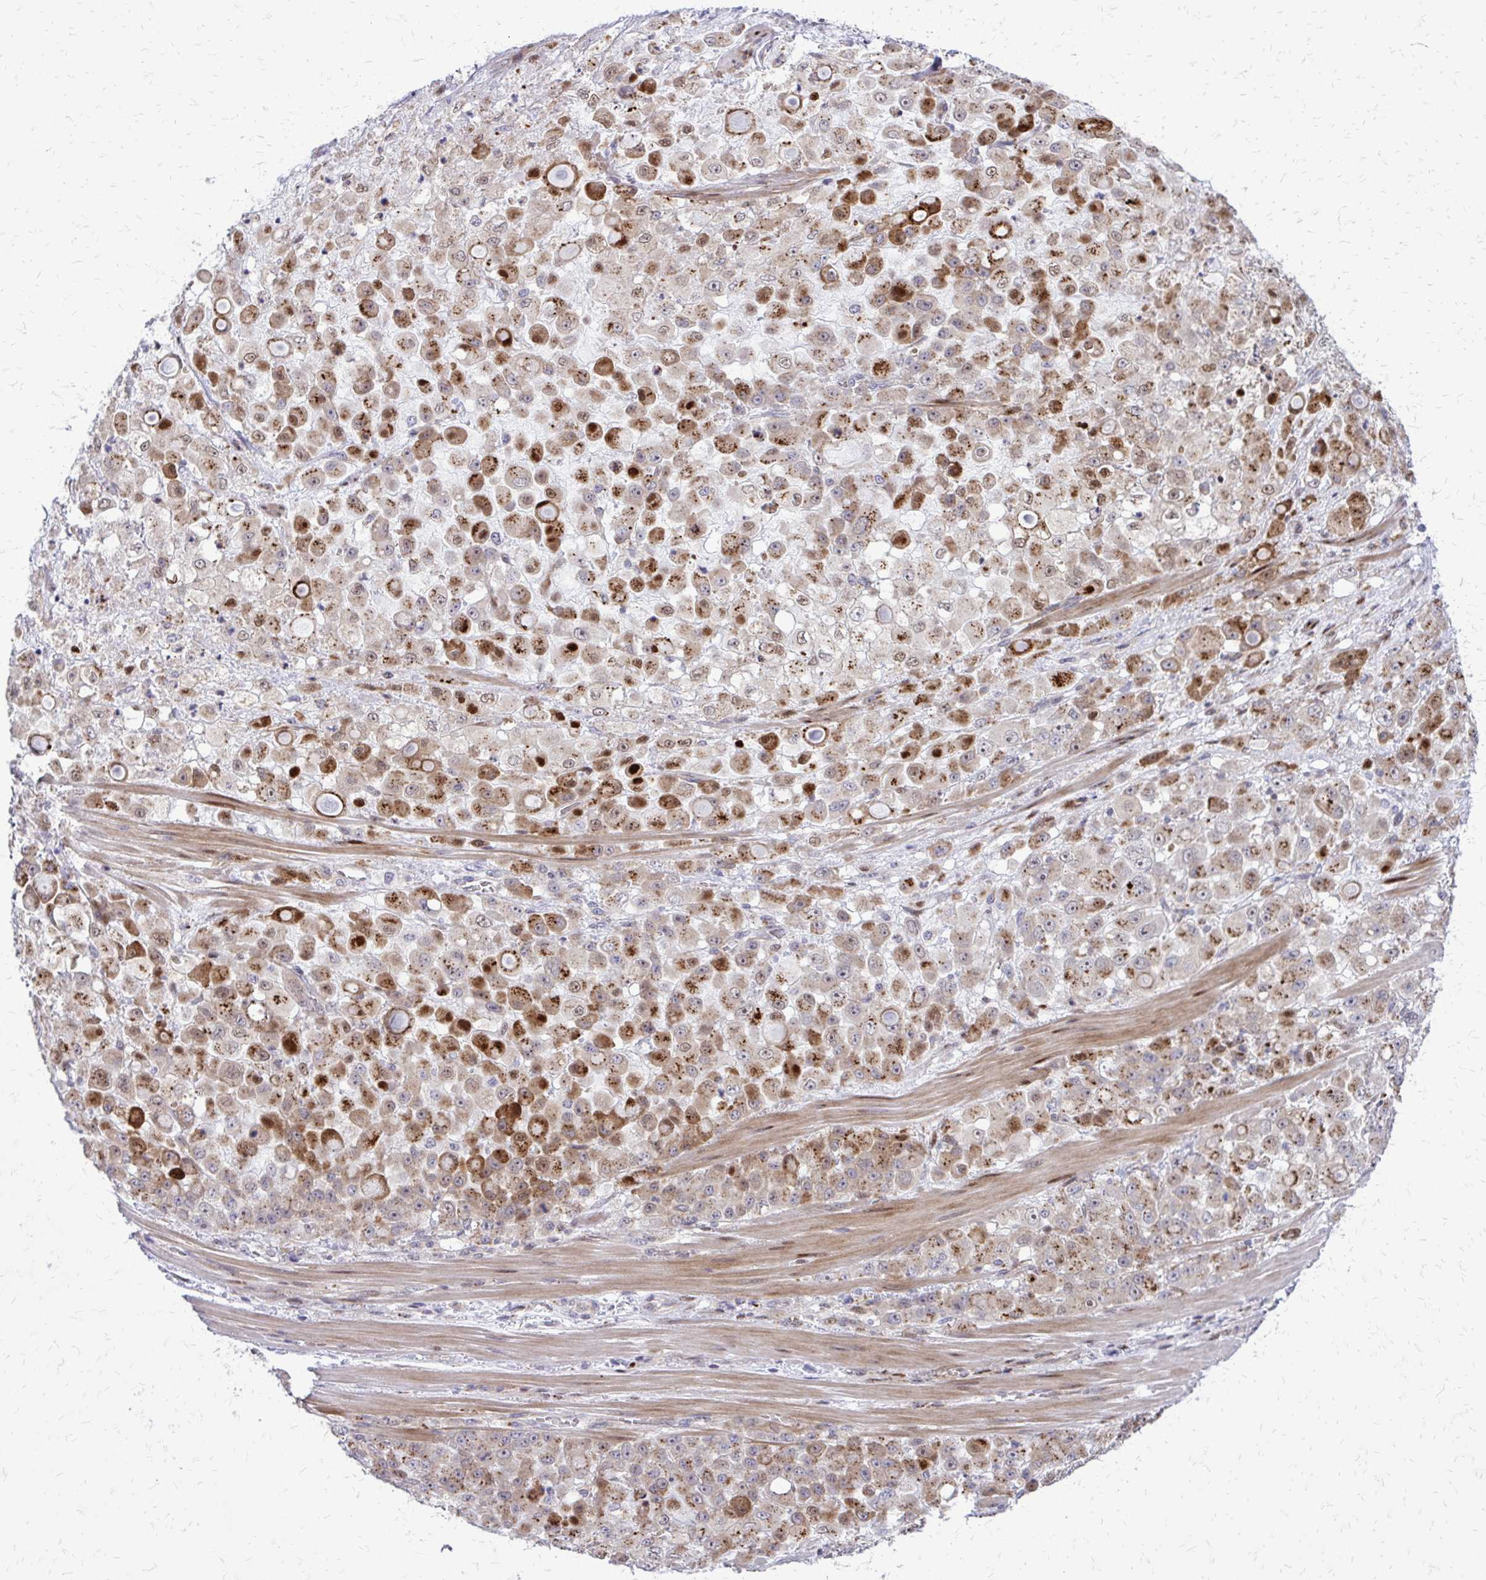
{"staining": {"intensity": "moderate", "quantity": ">75%", "location": "cytoplasmic/membranous"}, "tissue": "stomach cancer", "cell_type": "Tumor cells", "image_type": "cancer", "snomed": [{"axis": "morphology", "description": "Adenocarcinoma, NOS"}, {"axis": "topography", "description": "Stomach"}], "caption": "A photomicrograph of stomach adenocarcinoma stained for a protein reveals moderate cytoplasmic/membranous brown staining in tumor cells.", "gene": "PPDPFL", "patient": {"sex": "female", "age": 76}}